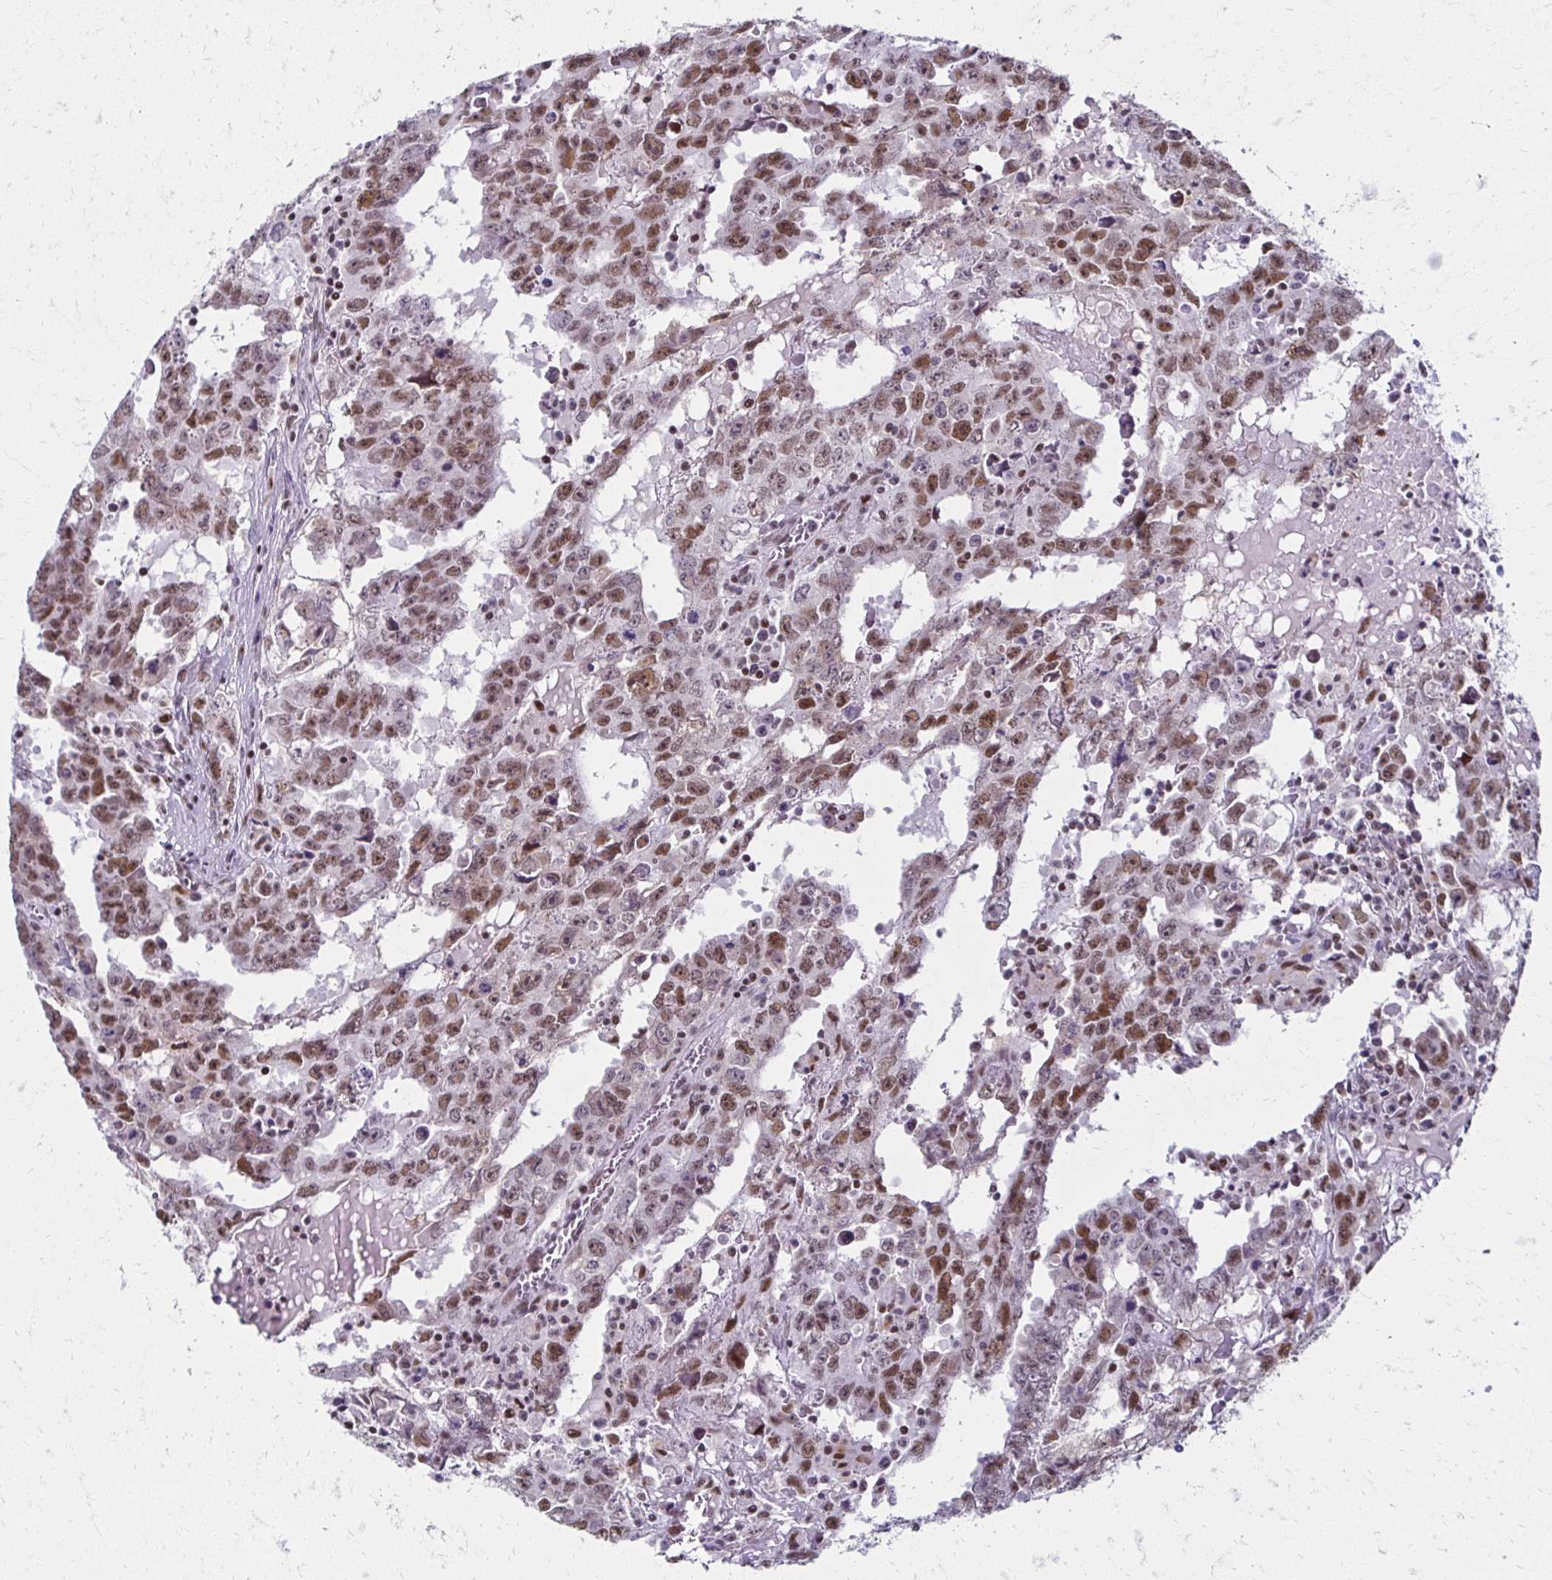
{"staining": {"intensity": "moderate", "quantity": ">75%", "location": "nuclear"}, "tissue": "testis cancer", "cell_type": "Tumor cells", "image_type": "cancer", "snomed": [{"axis": "morphology", "description": "Carcinoma, Embryonal, NOS"}, {"axis": "topography", "description": "Testis"}], "caption": "A high-resolution image shows immunohistochemistry (IHC) staining of embryonal carcinoma (testis), which shows moderate nuclear staining in about >75% of tumor cells.", "gene": "IRF7", "patient": {"sex": "male", "age": 22}}